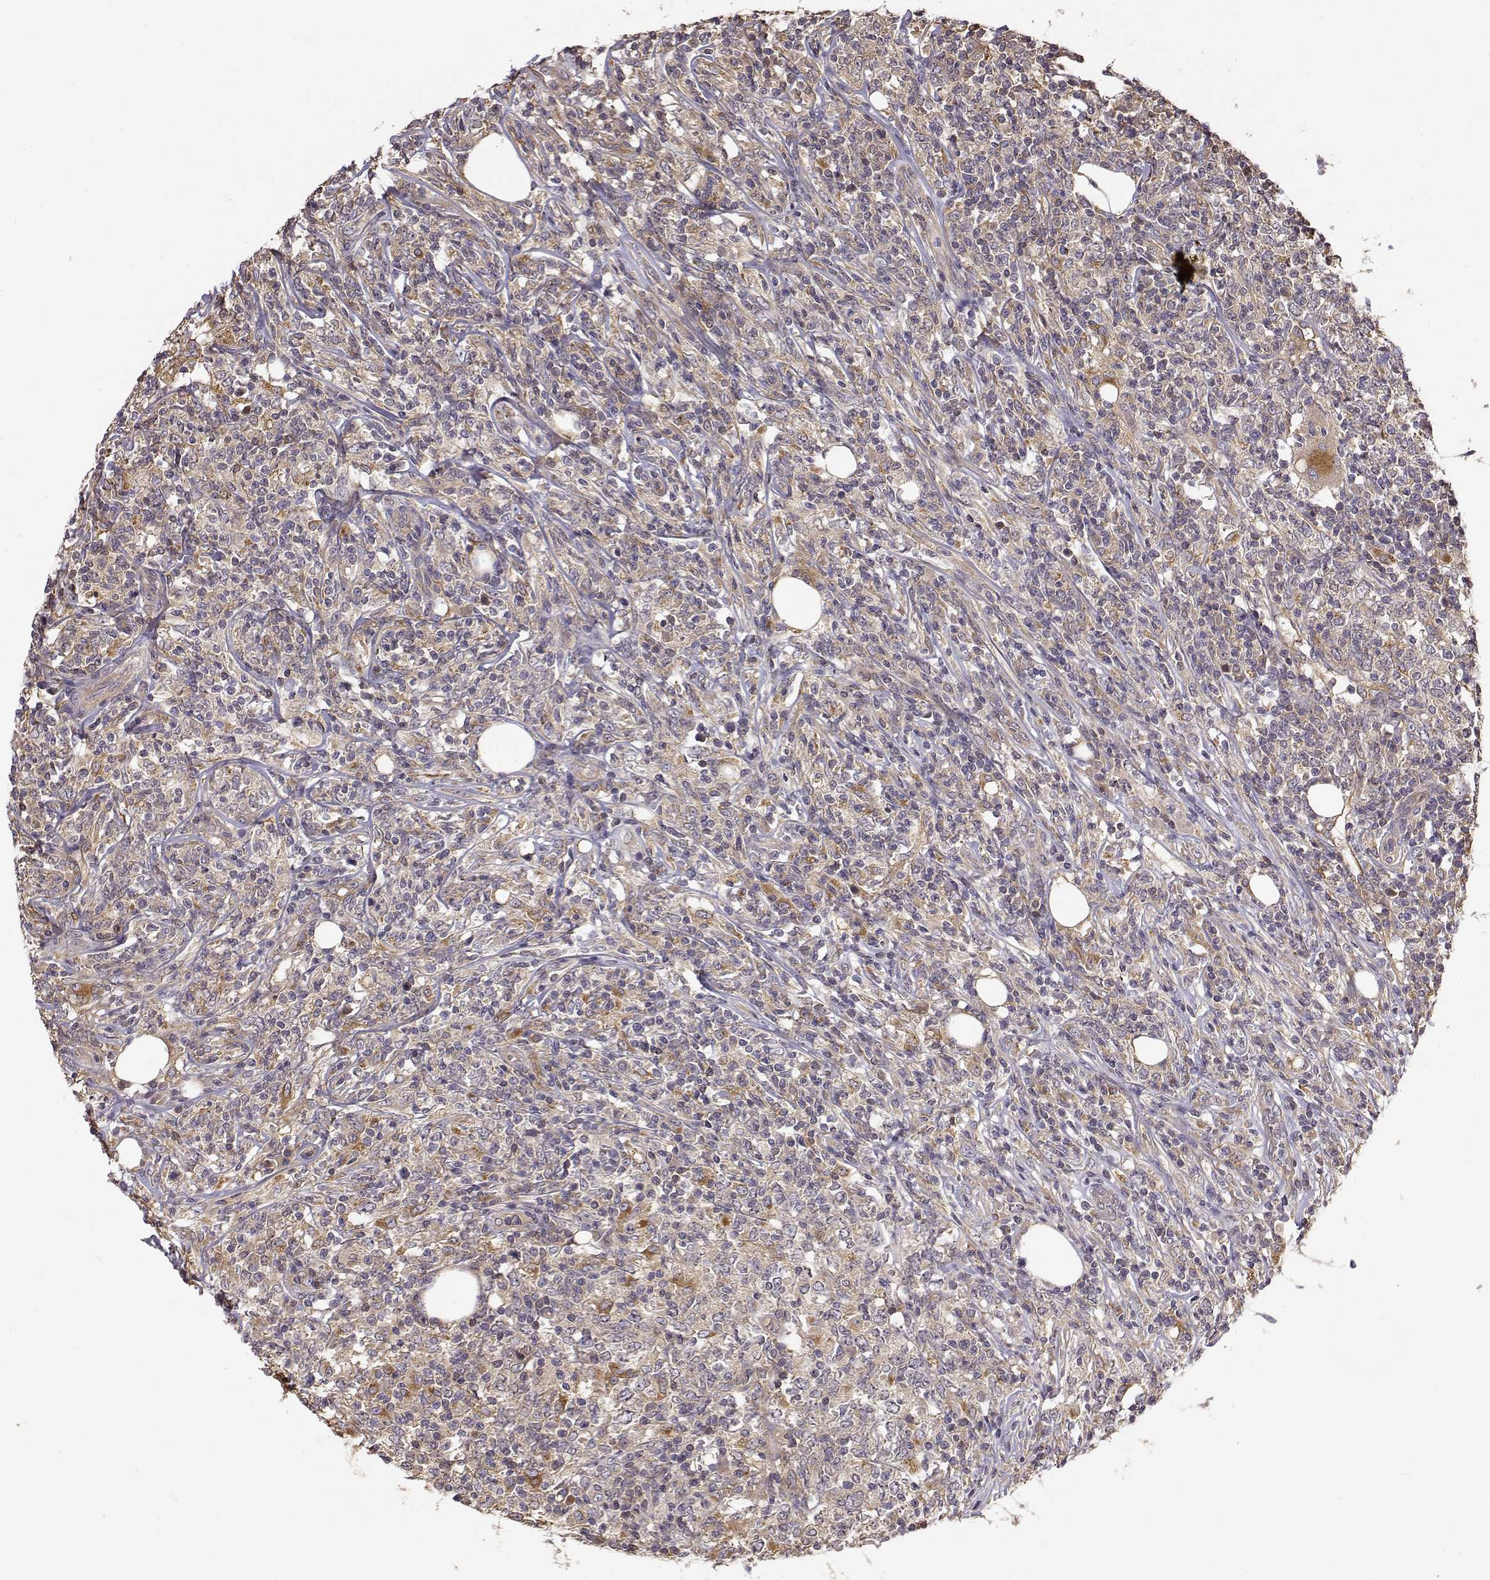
{"staining": {"intensity": "moderate", "quantity": "<25%", "location": "cytoplasmic/membranous"}, "tissue": "lymphoma", "cell_type": "Tumor cells", "image_type": "cancer", "snomed": [{"axis": "morphology", "description": "Malignant lymphoma, non-Hodgkin's type, High grade"}, {"axis": "topography", "description": "Lymph node"}], "caption": "Protein staining demonstrates moderate cytoplasmic/membranous staining in about <25% of tumor cells in lymphoma.", "gene": "CRIM1", "patient": {"sex": "female", "age": 84}}